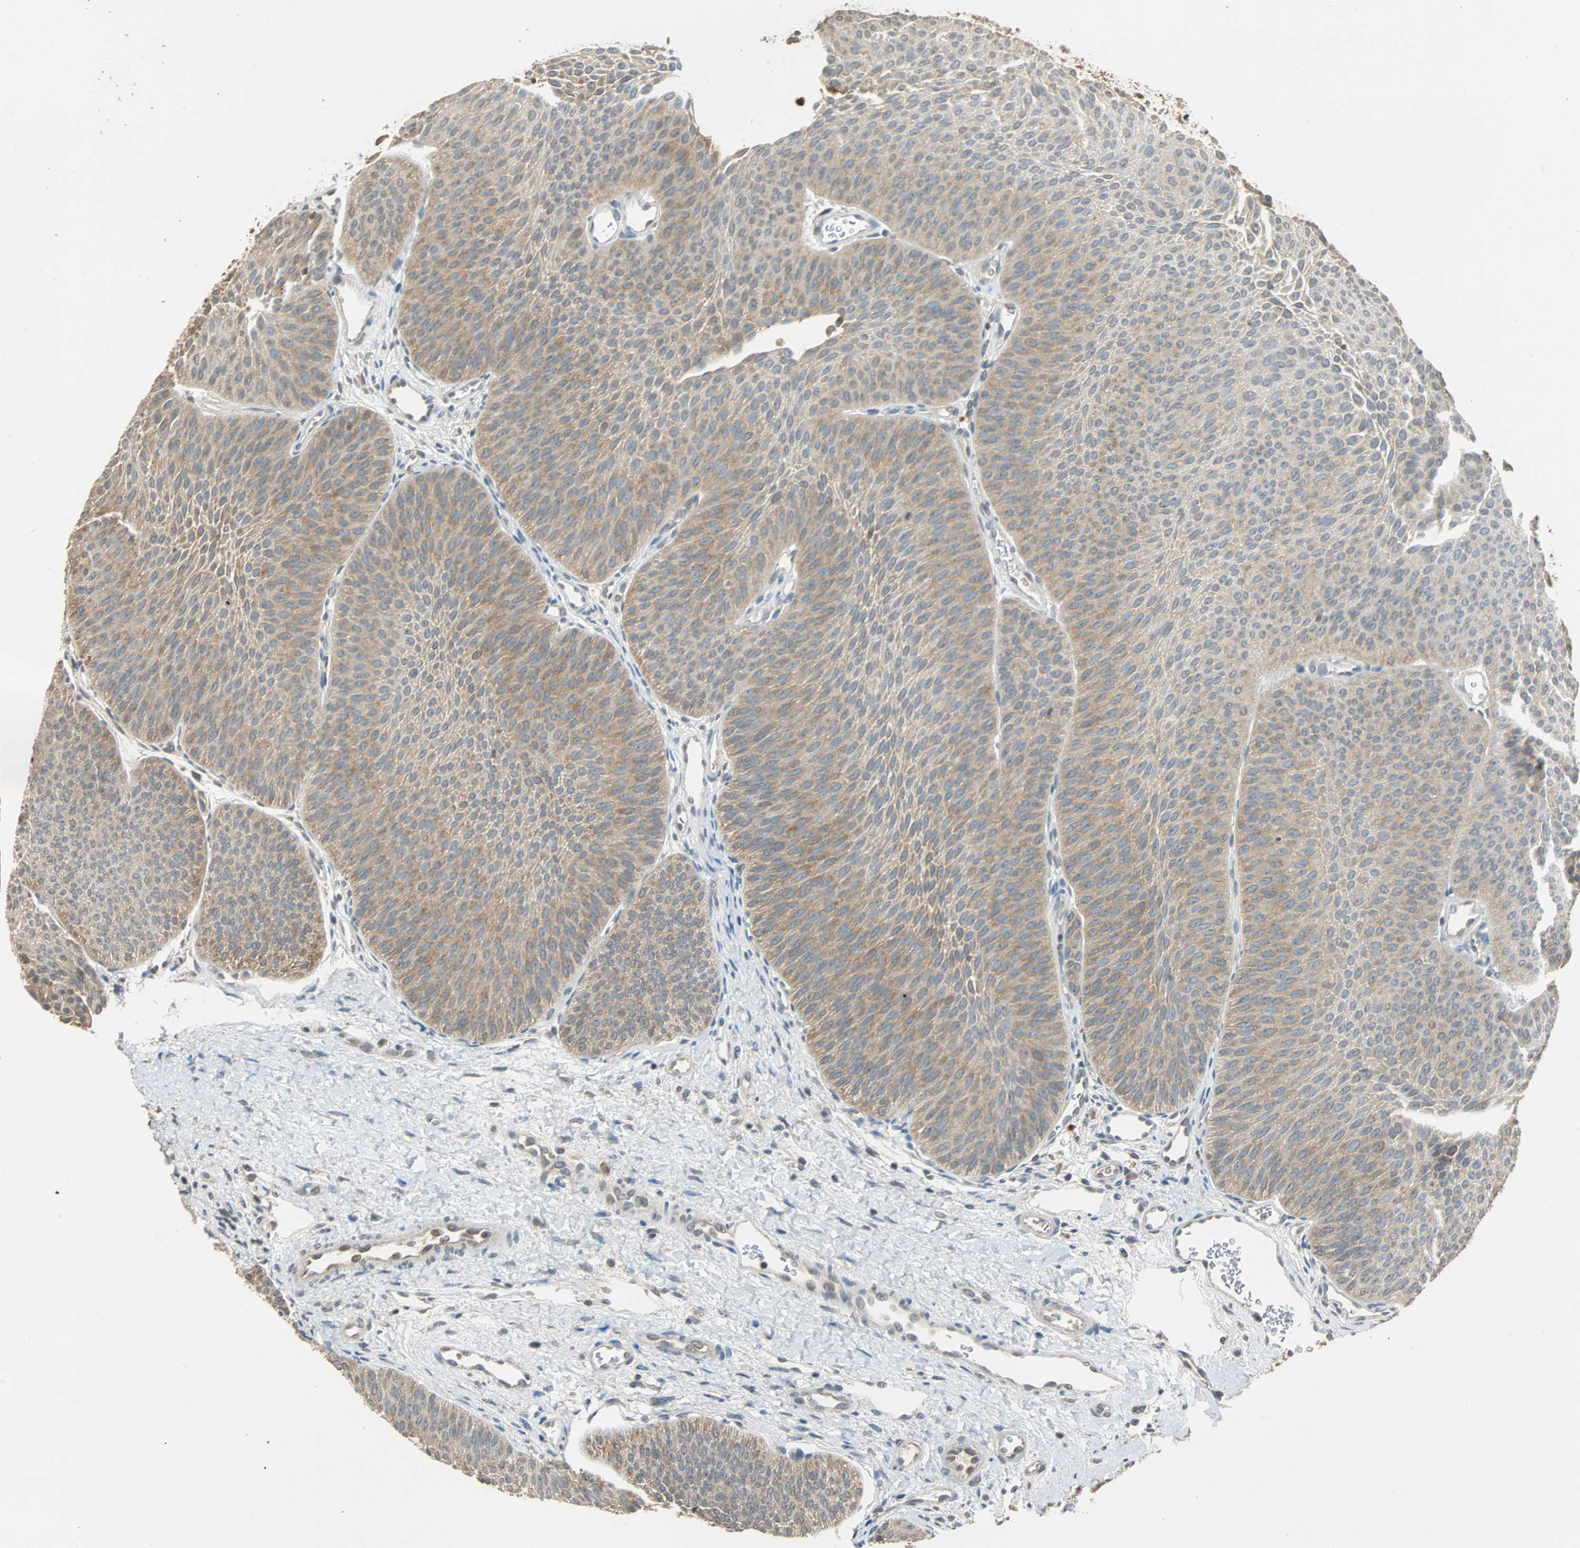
{"staining": {"intensity": "moderate", "quantity": "<25%", "location": "cytoplasmic/membranous"}, "tissue": "urothelial cancer", "cell_type": "Tumor cells", "image_type": "cancer", "snomed": [{"axis": "morphology", "description": "Urothelial carcinoma, Low grade"}, {"axis": "topography", "description": "Urinary bladder"}], "caption": "There is low levels of moderate cytoplasmic/membranous positivity in tumor cells of low-grade urothelial carcinoma, as demonstrated by immunohistochemical staining (brown color).", "gene": "ABHD2", "patient": {"sex": "female", "age": 60}}